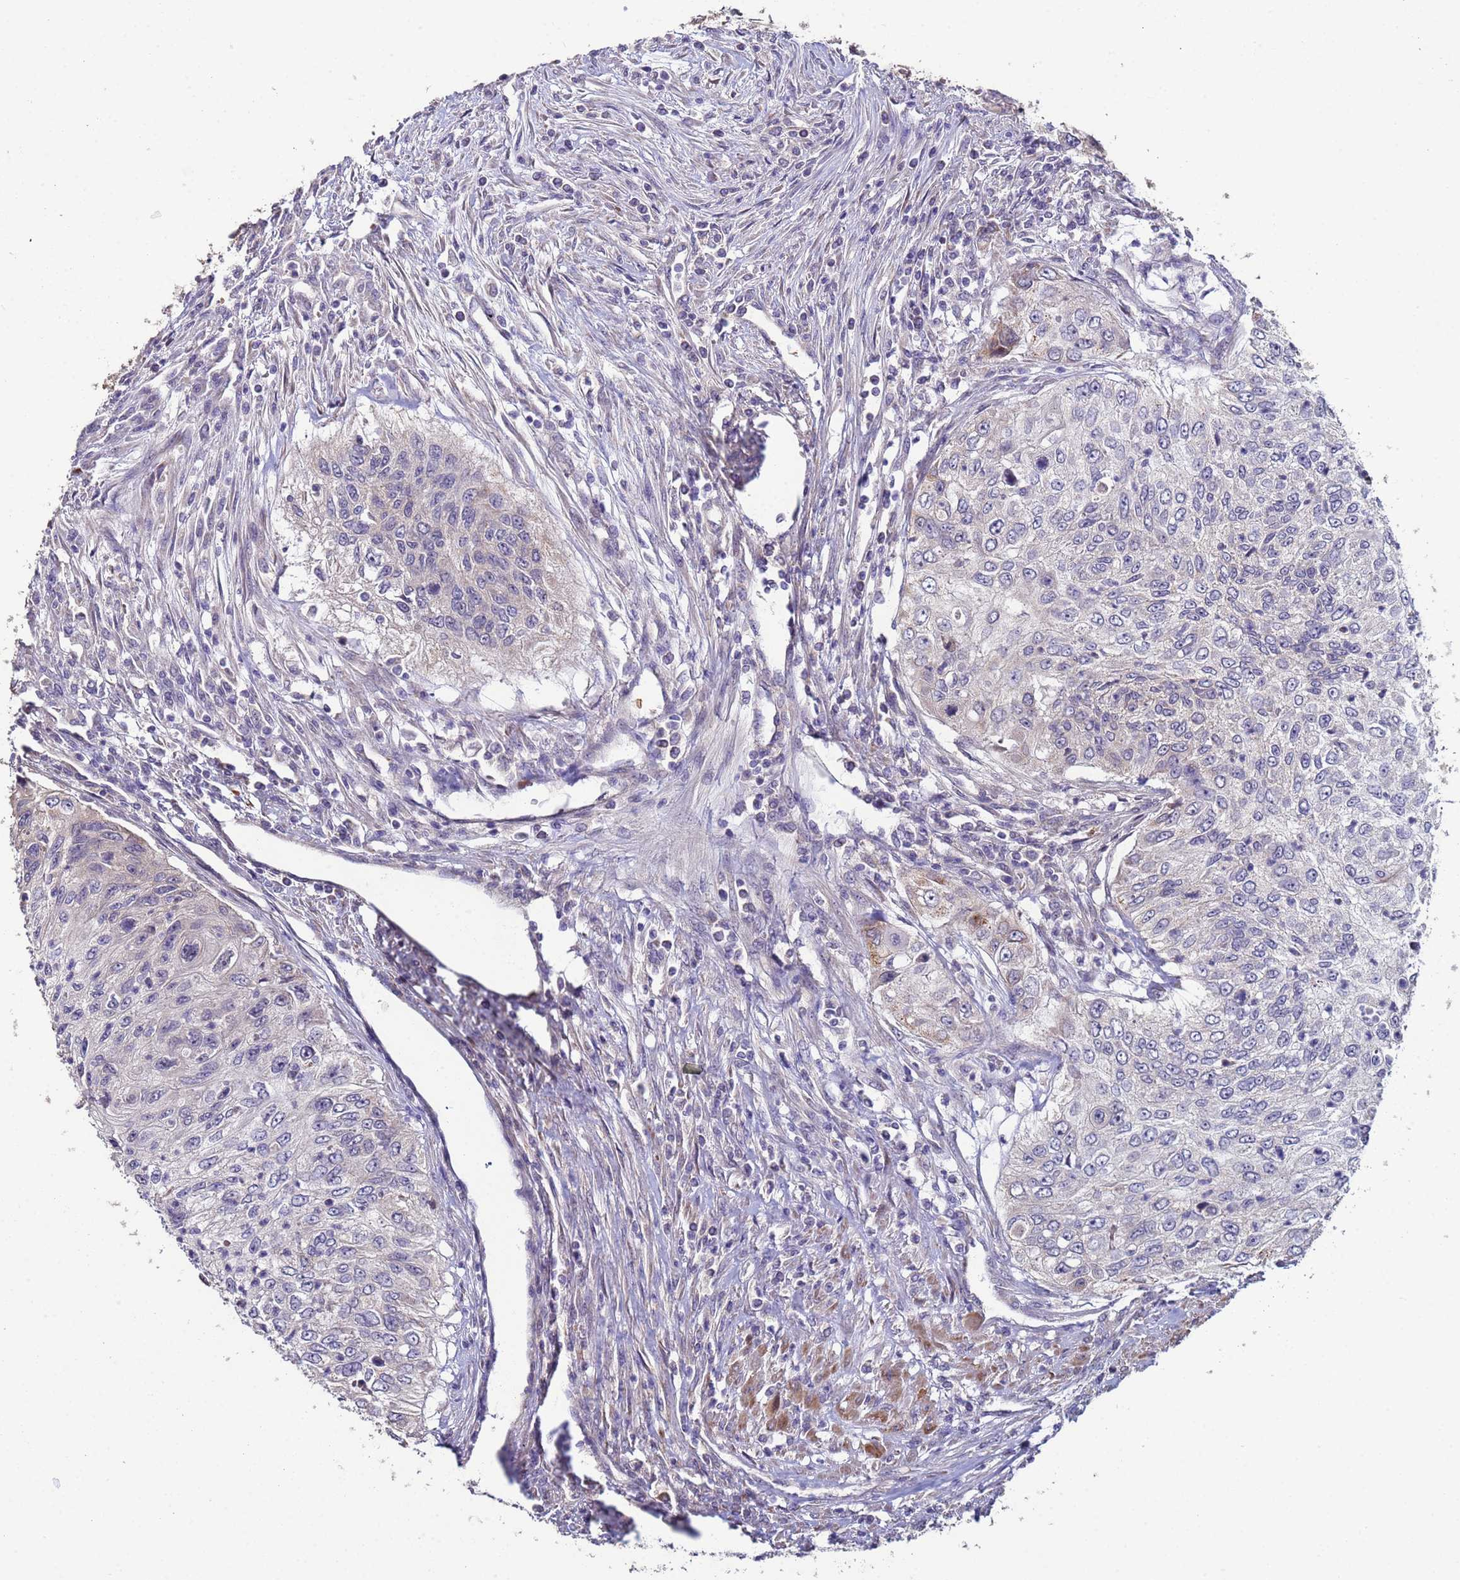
{"staining": {"intensity": "negative", "quantity": "none", "location": "none"}, "tissue": "urothelial cancer", "cell_type": "Tumor cells", "image_type": "cancer", "snomed": [{"axis": "morphology", "description": "Urothelial carcinoma, High grade"}, {"axis": "topography", "description": "Urinary bladder"}], "caption": "Tumor cells are negative for protein expression in human urothelial cancer. The staining is performed using DAB brown chromogen with nuclei counter-stained in using hematoxylin.", "gene": "CLHC1", "patient": {"sex": "female", "age": 60}}